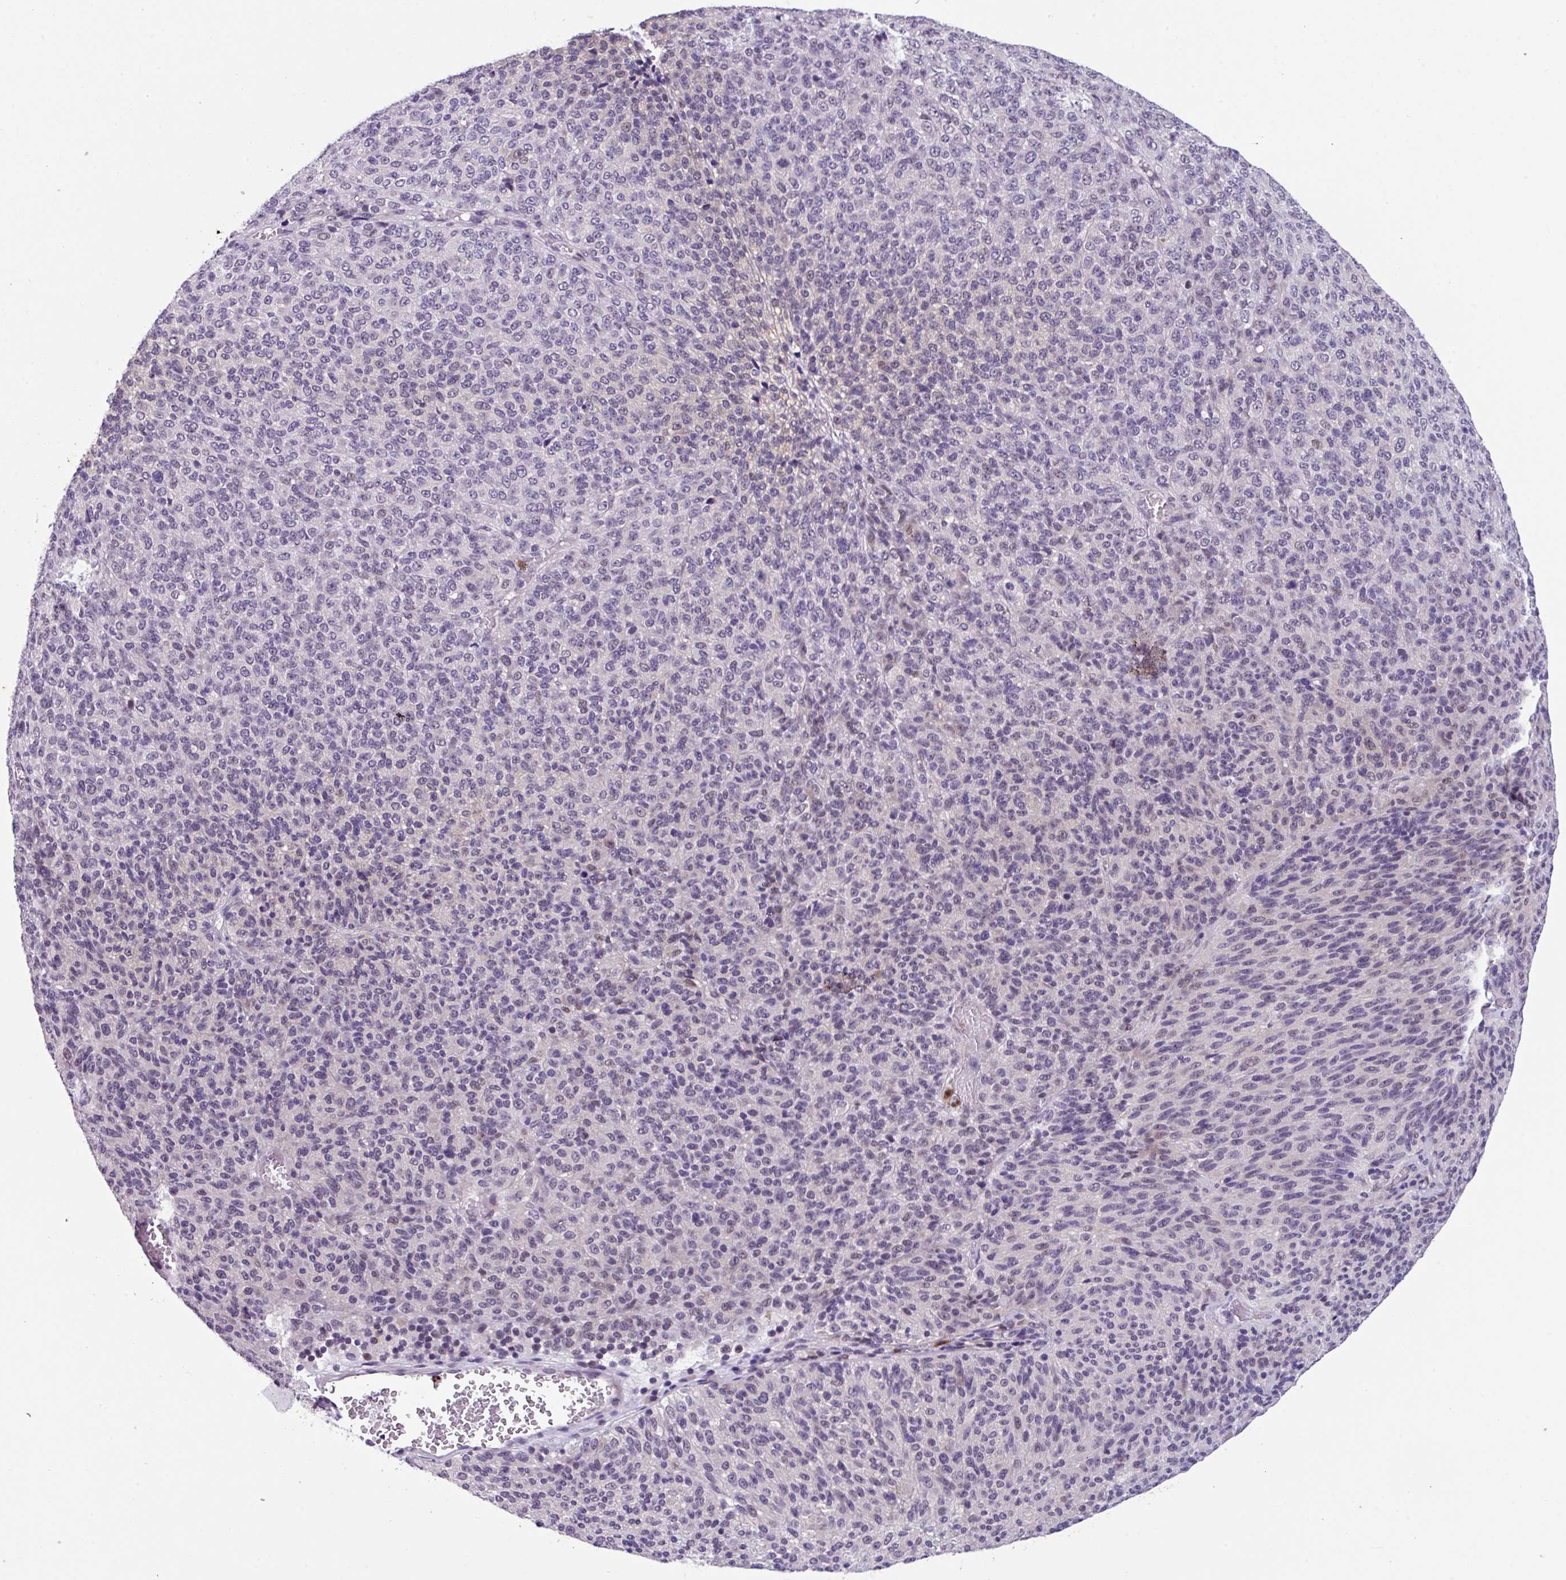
{"staining": {"intensity": "weak", "quantity": "<25%", "location": "nuclear"}, "tissue": "melanoma", "cell_type": "Tumor cells", "image_type": "cancer", "snomed": [{"axis": "morphology", "description": "Malignant melanoma, Metastatic site"}, {"axis": "topography", "description": "Brain"}], "caption": "This is a micrograph of immunohistochemistry (IHC) staining of malignant melanoma (metastatic site), which shows no expression in tumor cells.", "gene": "ZFP3", "patient": {"sex": "female", "age": 56}}